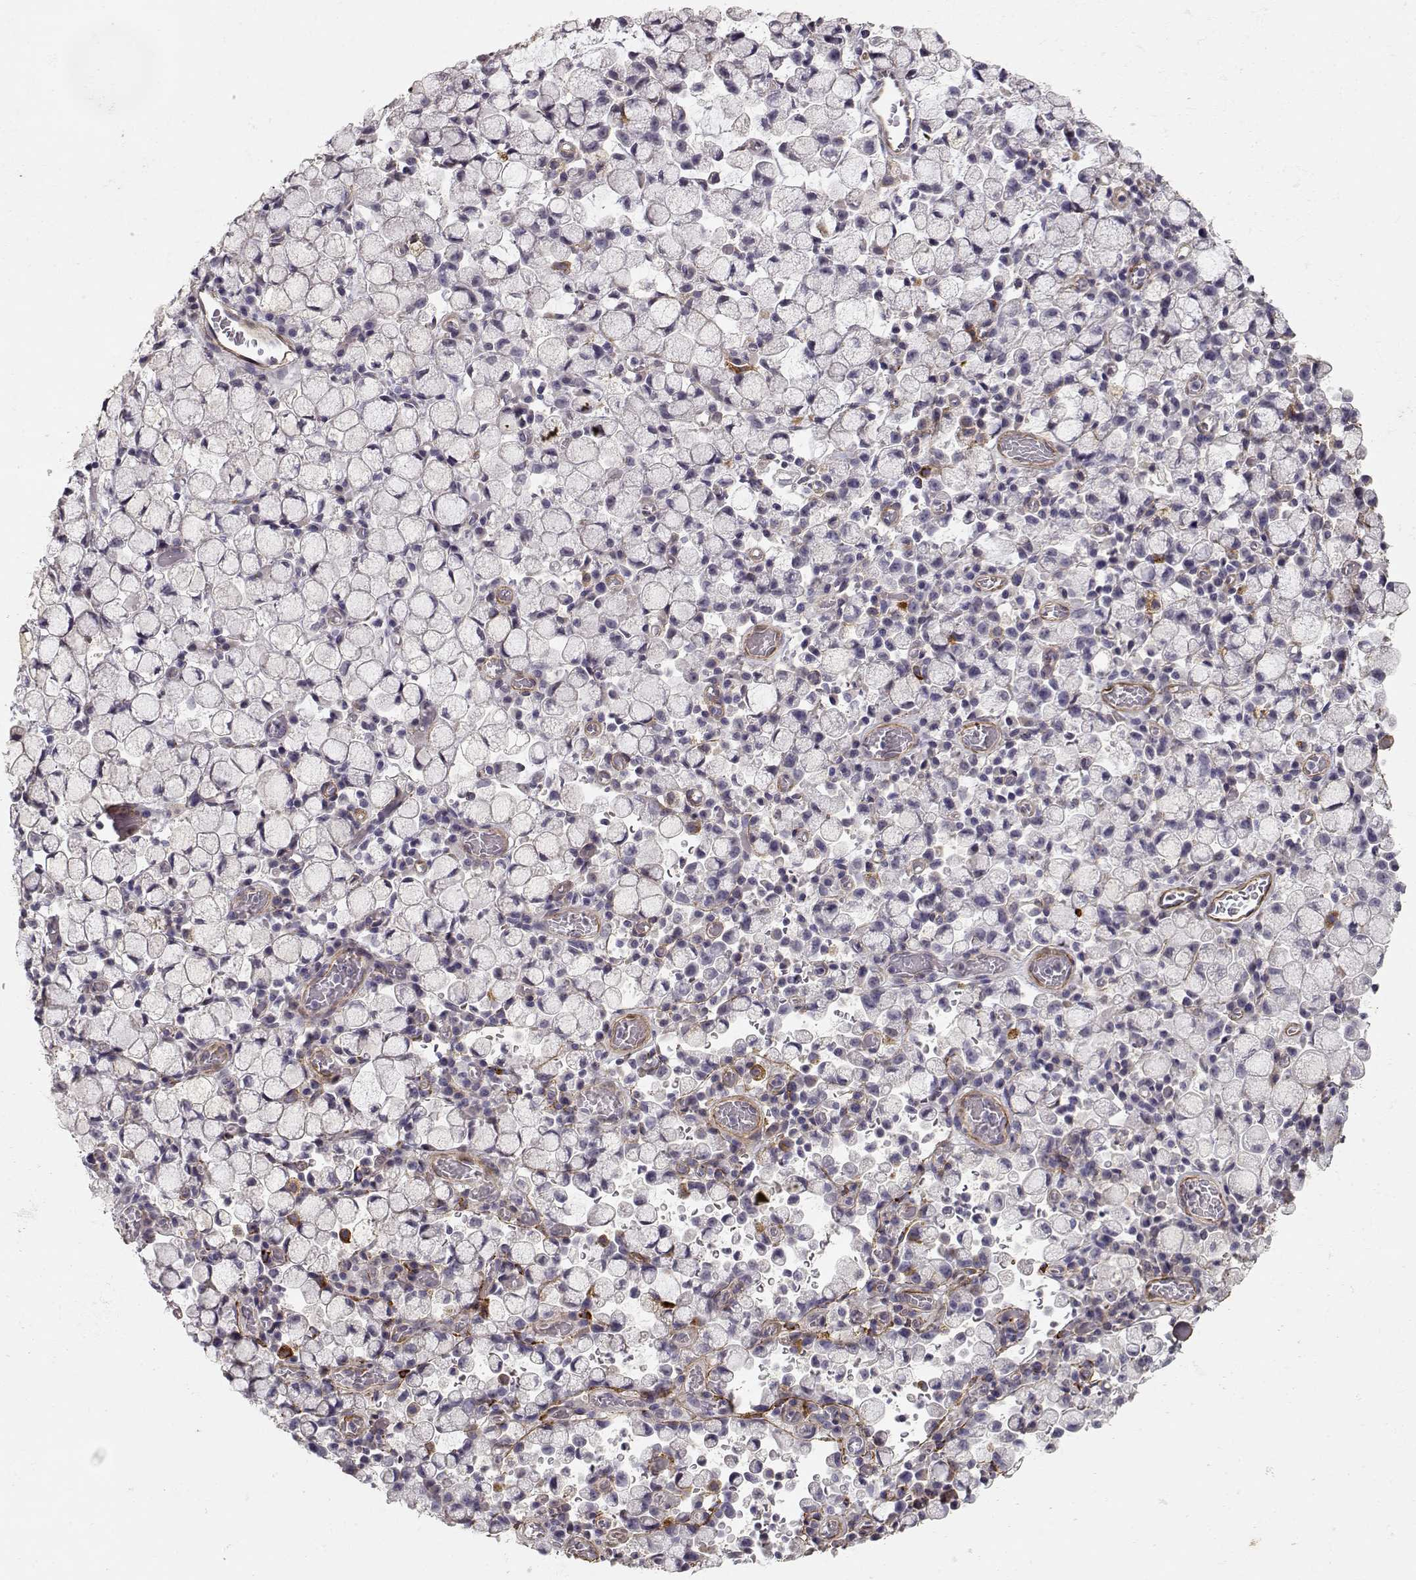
{"staining": {"intensity": "negative", "quantity": "none", "location": "none"}, "tissue": "stomach cancer", "cell_type": "Tumor cells", "image_type": "cancer", "snomed": [{"axis": "morphology", "description": "Adenocarcinoma, NOS"}, {"axis": "topography", "description": "Stomach"}], "caption": "The immunohistochemistry (IHC) image has no significant expression in tumor cells of stomach cancer (adenocarcinoma) tissue.", "gene": "LAMA5", "patient": {"sex": "male", "age": 58}}